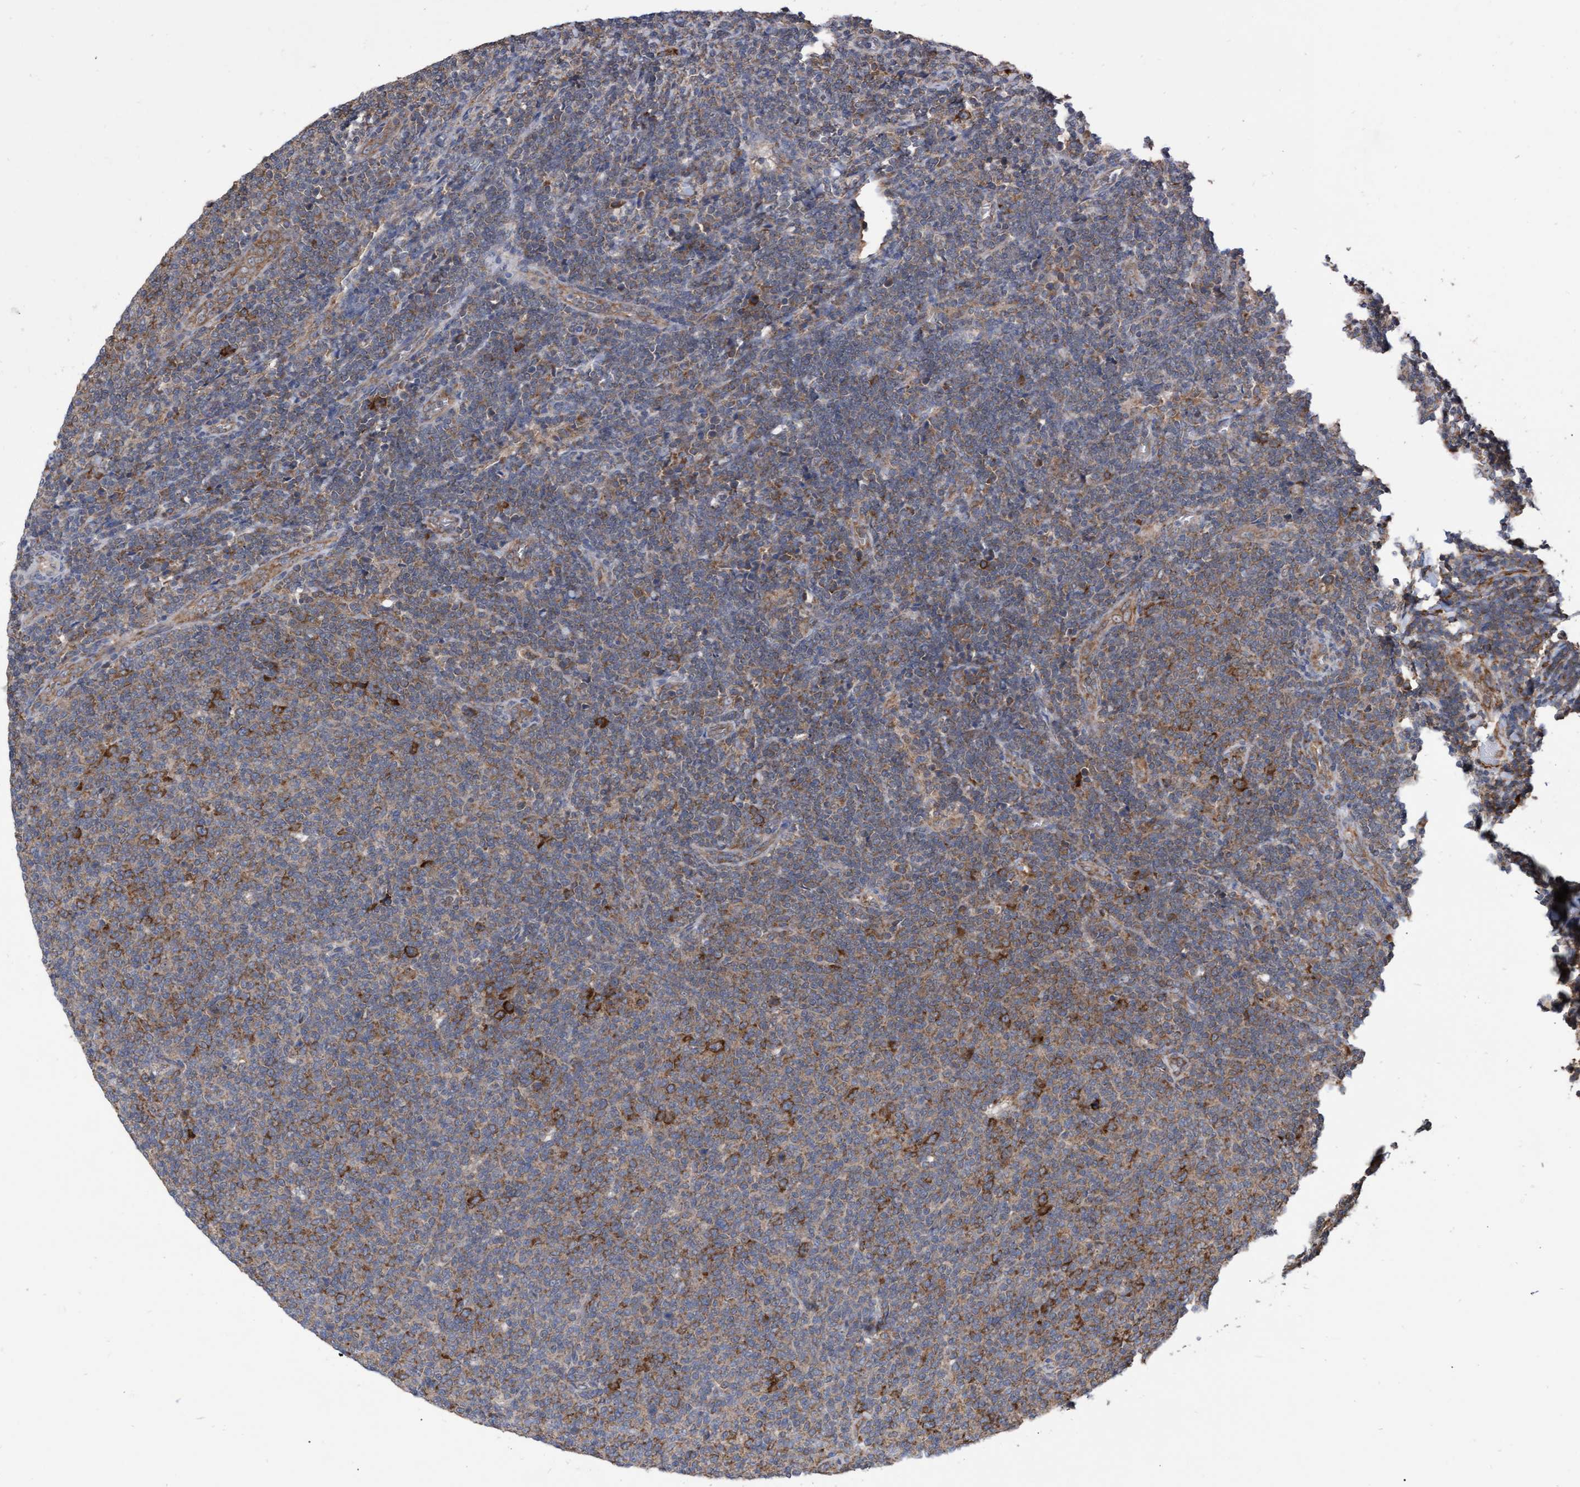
{"staining": {"intensity": "moderate", "quantity": "25%-75%", "location": "cytoplasmic/membranous"}, "tissue": "lymphoma", "cell_type": "Tumor cells", "image_type": "cancer", "snomed": [{"axis": "morphology", "description": "Malignant lymphoma, non-Hodgkin's type, Low grade"}, {"axis": "topography", "description": "Lymph node"}], "caption": "Tumor cells display moderate cytoplasmic/membranous expression in about 25%-75% of cells in lymphoma.", "gene": "ABCF2", "patient": {"sex": "male", "age": 66}}